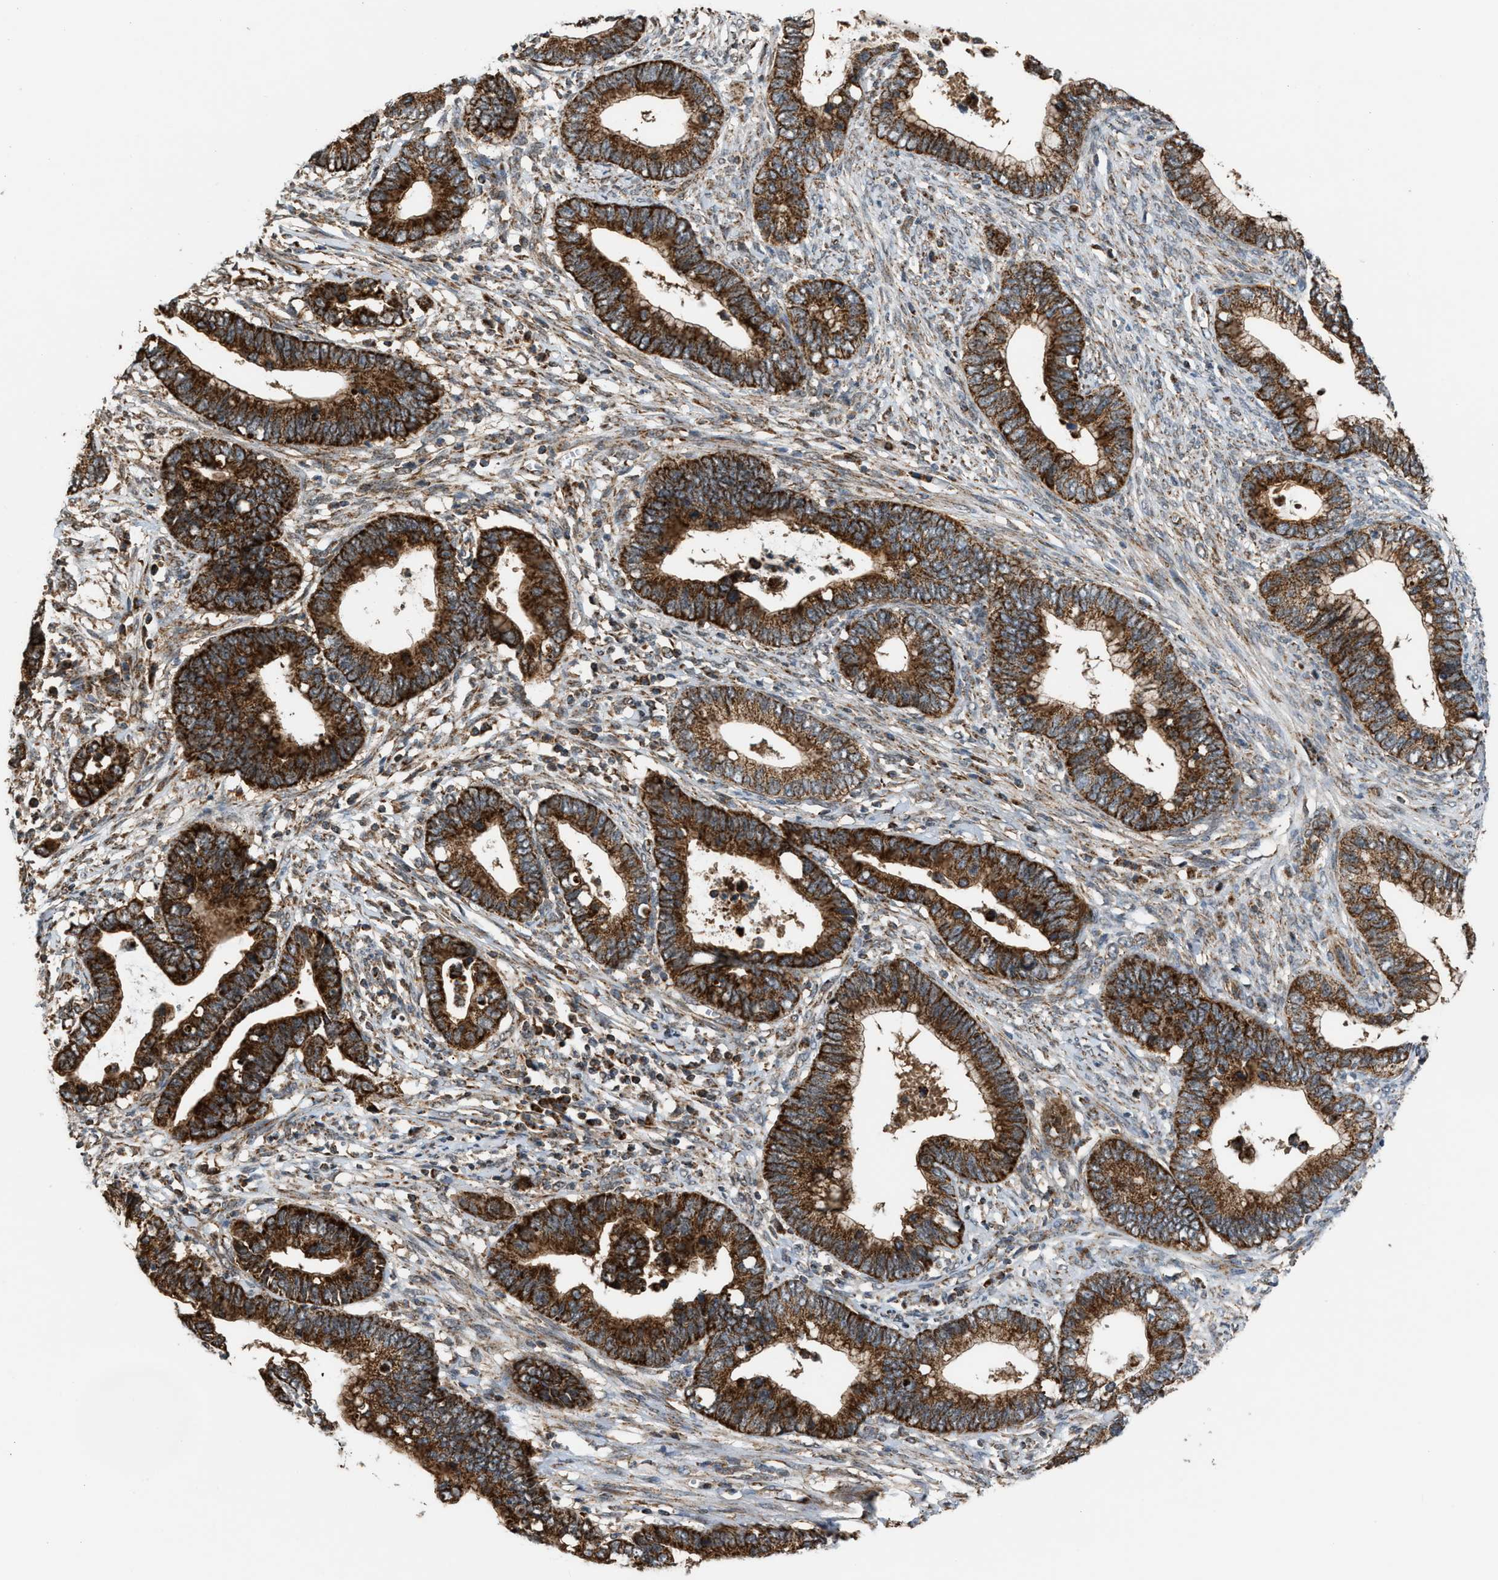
{"staining": {"intensity": "strong", "quantity": ">75%", "location": "cytoplasmic/membranous"}, "tissue": "cervical cancer", "cell_type": "Tumor cells", "image_type": "cancer", "snomed": [{"axis": "morphology", "description": "Adenocarcinoma, NOS"}, {"axis": "topography", "description": "Cervix"}], "caption": "There is high levels of strong cytoplasmic/membranous staining in tumor cells of cervical cancer, as demonstrated by immunohistochemical staining (brown color).", "gene": "SGSM2", "patient": {"sex": "female", "age": 44}}